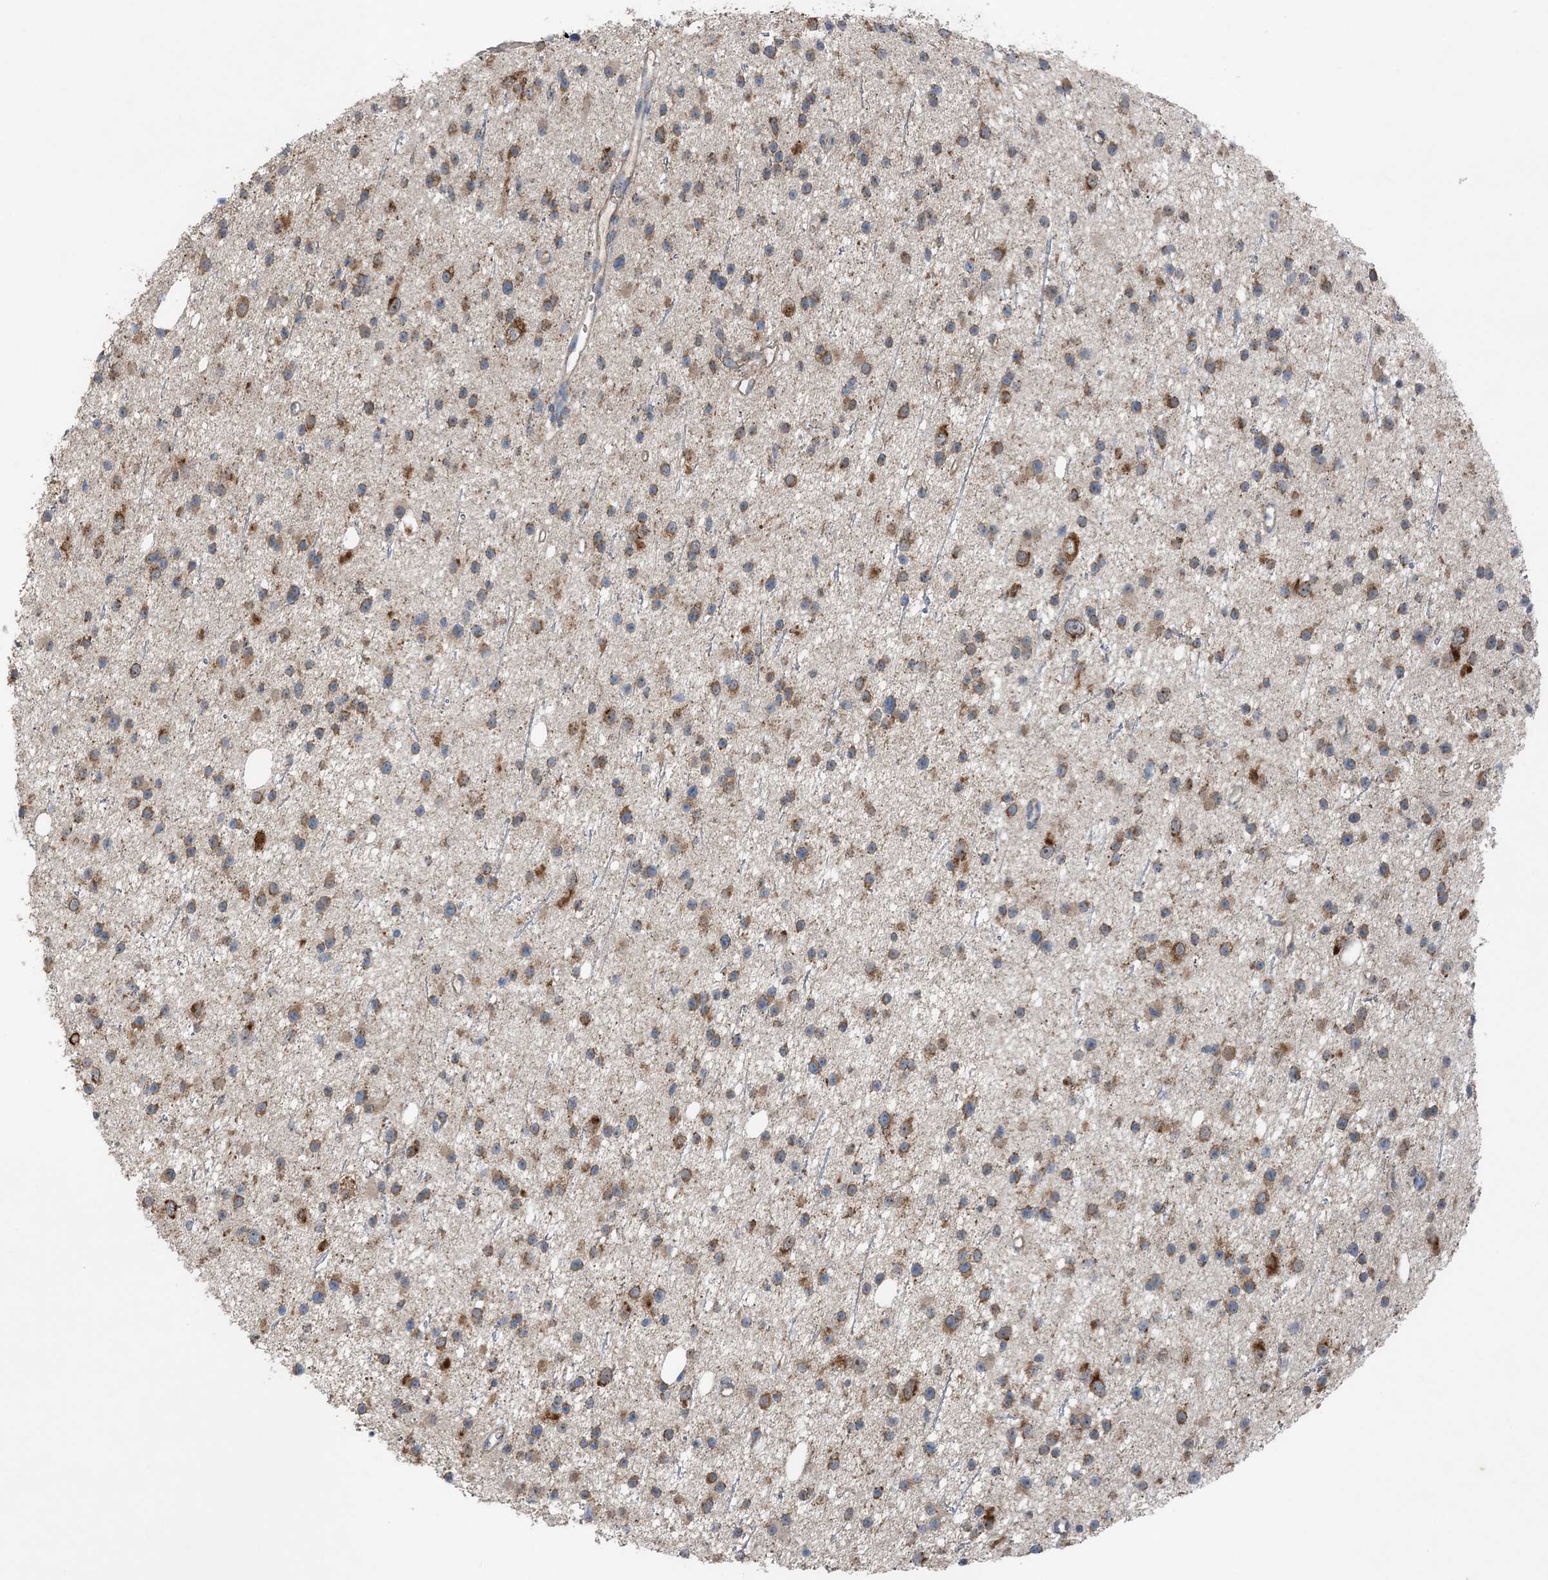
{"staining": {"intensity": "moderate", "quantity": ">75%", "location": "cytoplasmic/membranous"}, "tissue": "glioma", "cell_type": "Tumor cells", "image_type": "cancer", "snomed": [{"axis": "morphology", "description": "Glioma, malignant, Low grade"}, {"axis": "topography", "description": "Cerebral cortex"}], "caption": "Immunohistochemistry (DAB) staining of malignant glioma (low-grade) shows moderate cytoplasmic/membranous protein staining in approximately >75% of tumor cells.", "gene": "DHX30", "patient": {"sex": "female", "age": 39}}